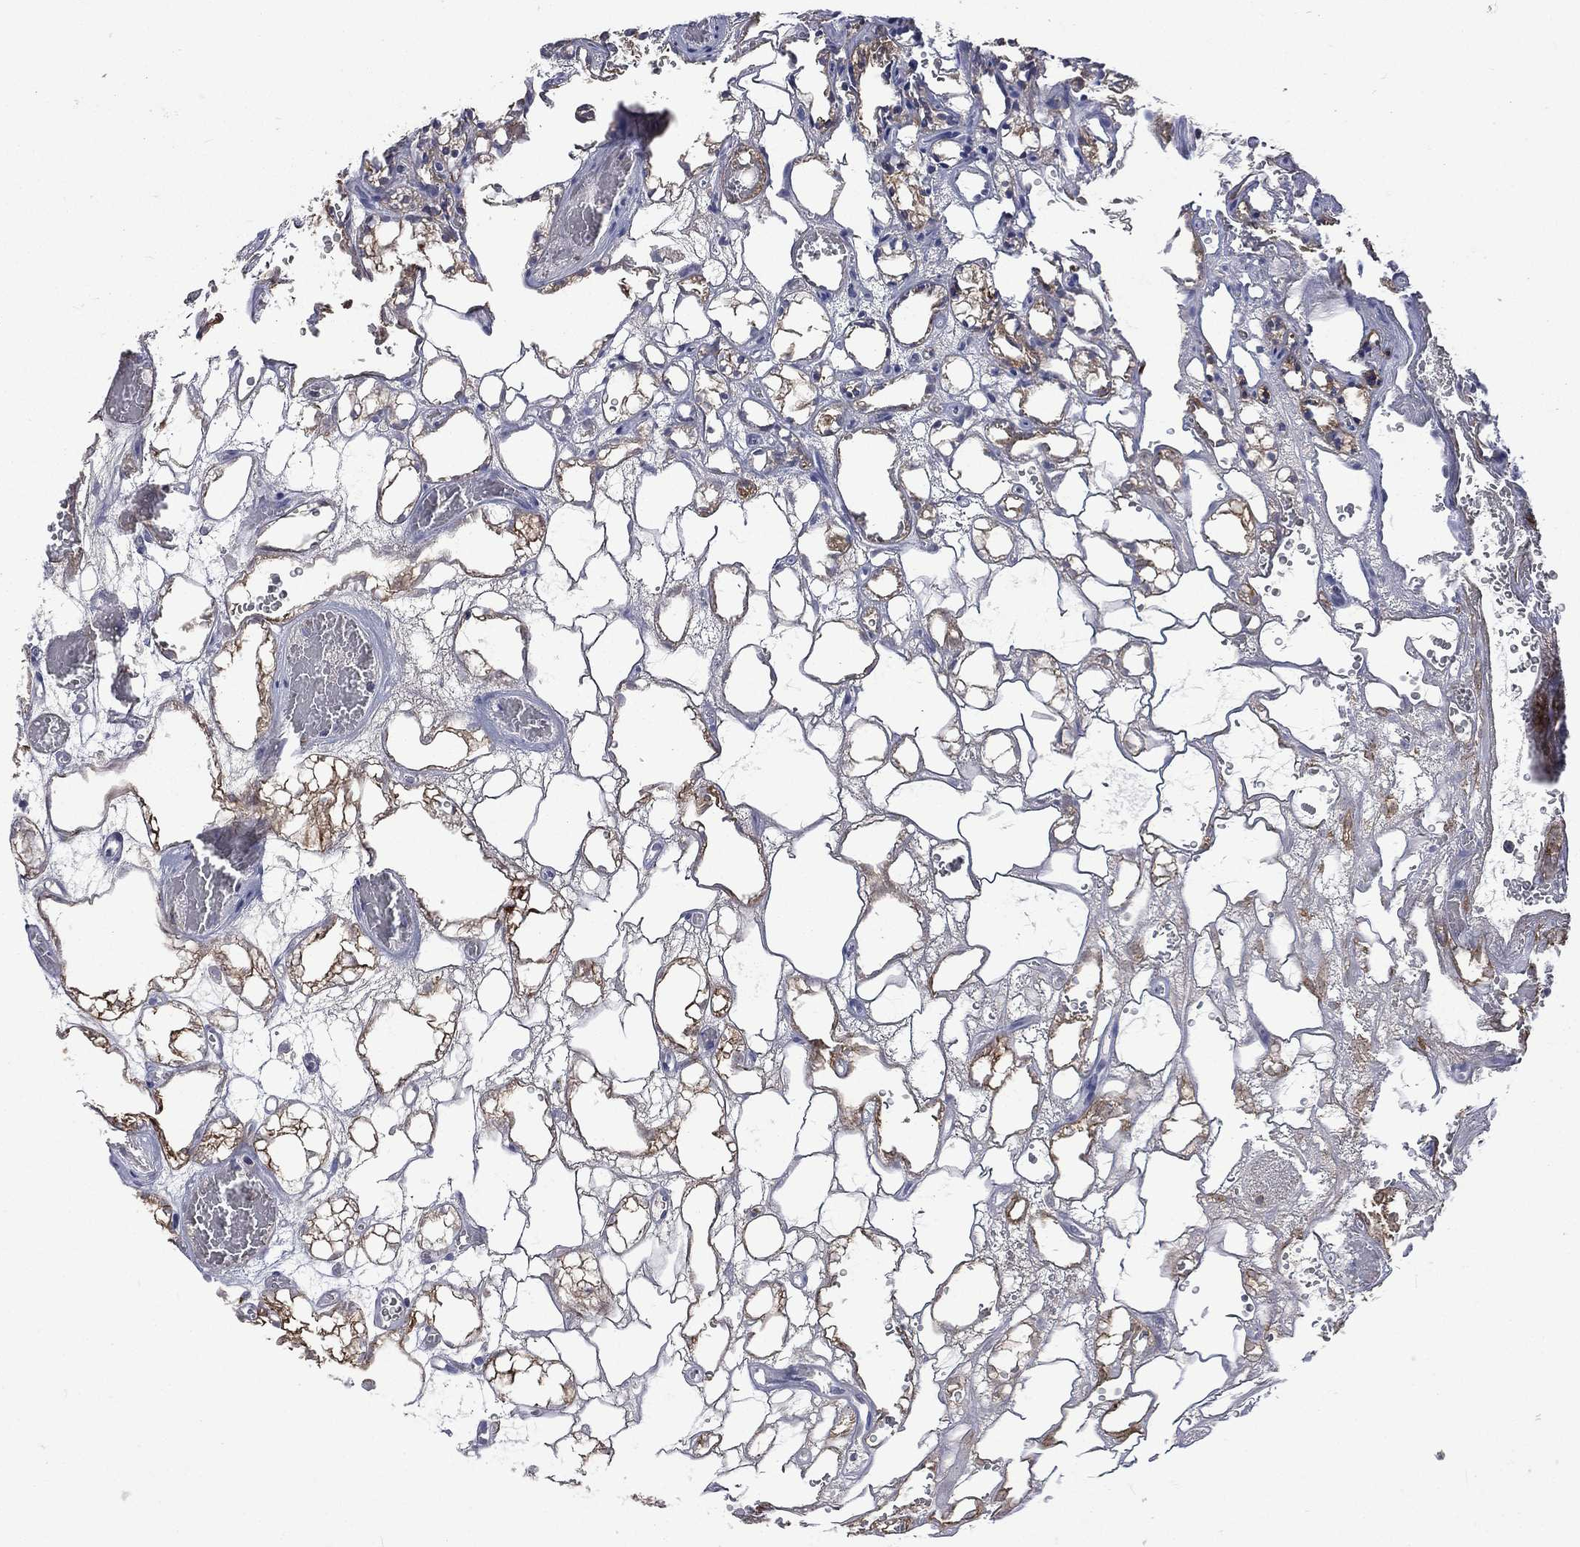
{"staining": {"intensity": "strong", "quantity": "<25%", "location": "cytoplasmic/membranous"}, "tissue": "renal cancer", "cell_type": "Tumor cells", "image_type": "cancer", "snomed": [{"axis": "morphology", "description": "Adenocarcinoma, NOS"}, {"axis": "topography", "description": "Kidney"}], "caption": "Human renal cancer (adenocarcinoma) stained with a protein marker exhibits strong staining in tumor cells.", "gene": "CA12", "patient": {"sex": "female", "age": 69}}